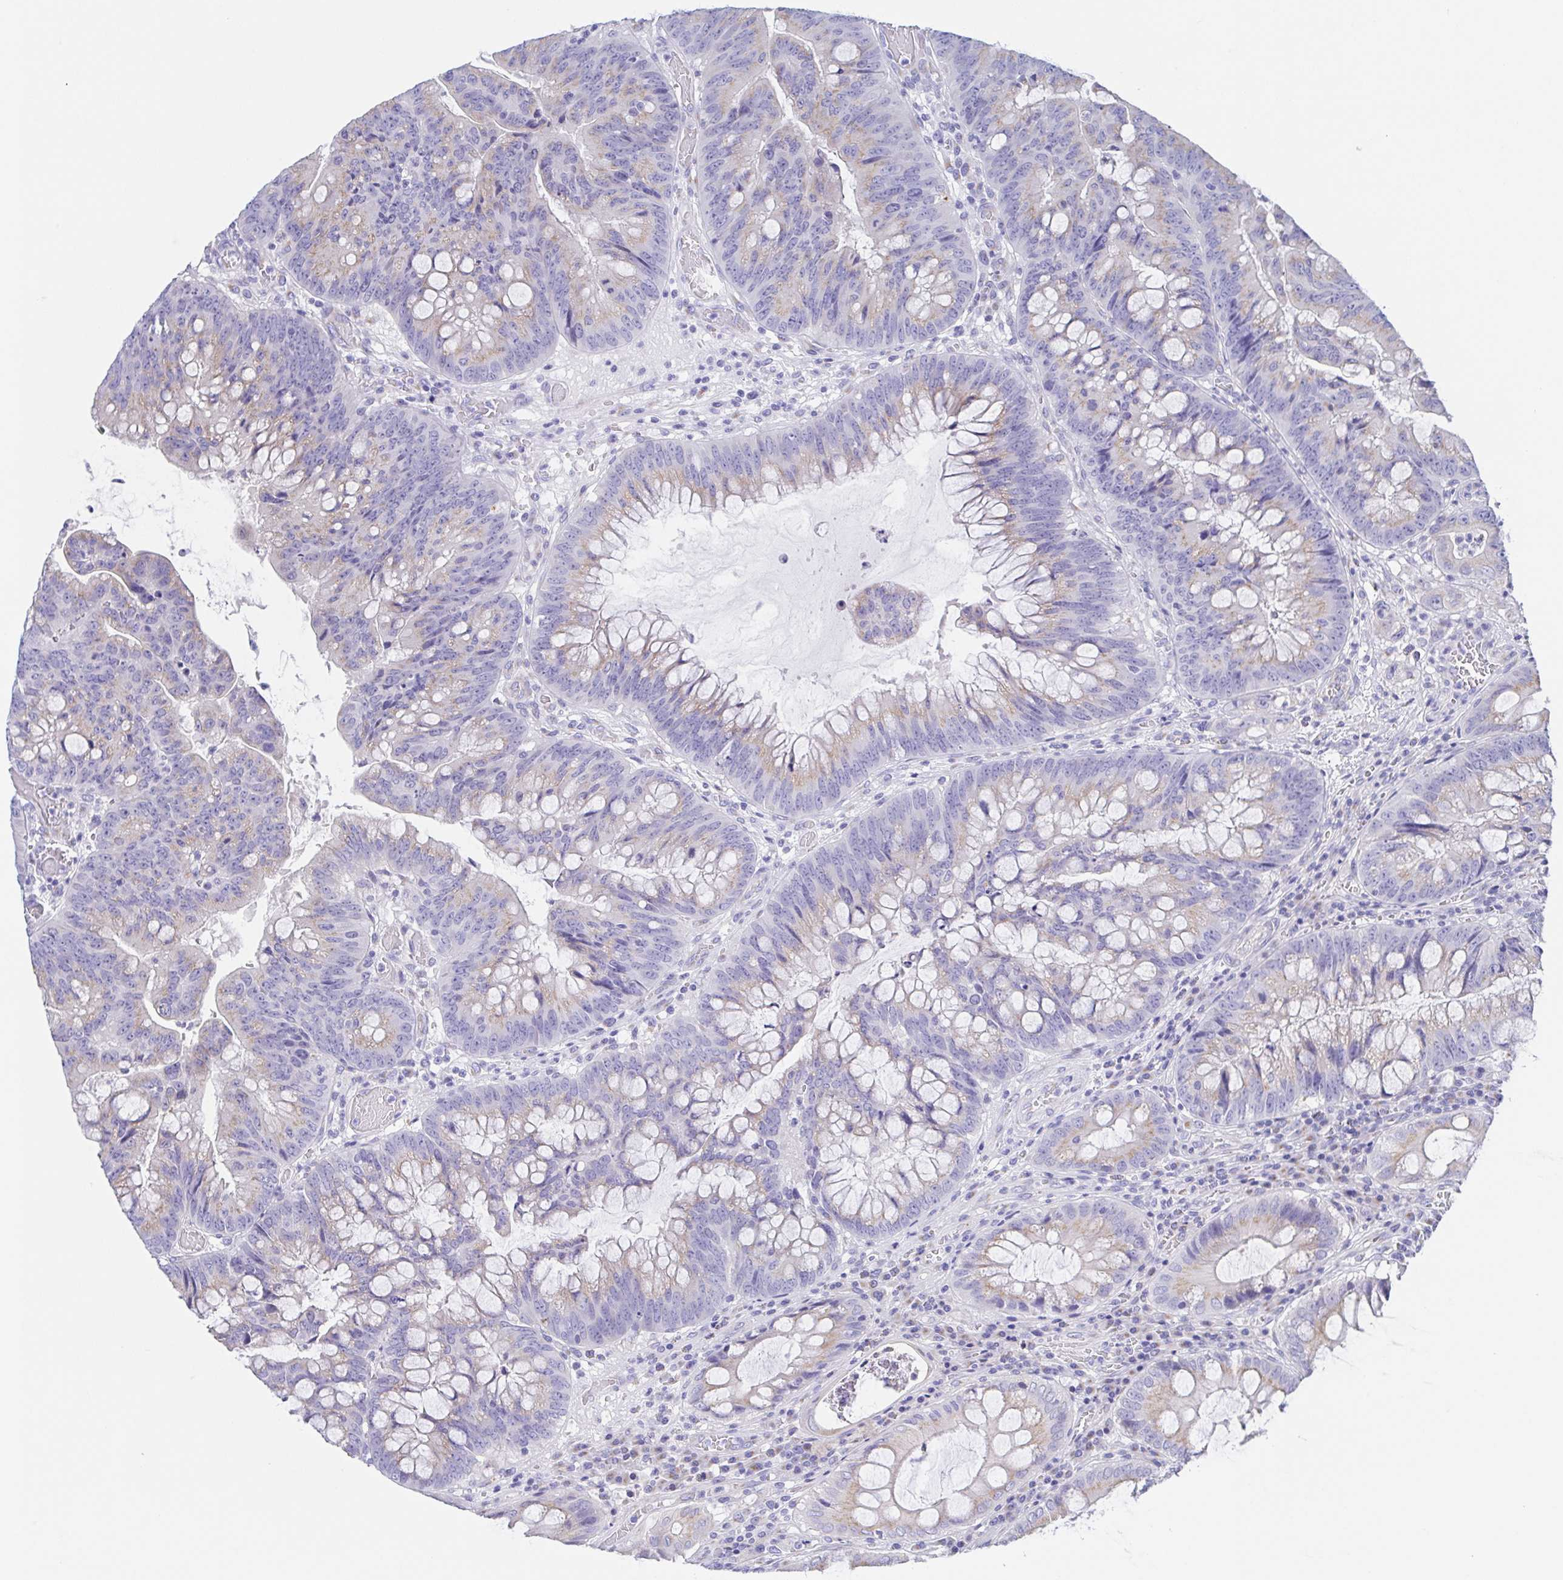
{"staining": {"intensity": "weak", "quantity": "25%-75%", "location": "cytoplasmic/membranous"}, "tissue": "colorectal cancer", "cell_type": "Tumor cells", "image_type": "cancer", "snomed": [{"axis": "morphology", "description": "Adenocarcinoma, NOS"}, {"axis": "topography", "description": "Colon"}], "caption": "Colorectal cancer (adenocarcinoma) stained with immunohistochemistry reveals weak cytoplasmic/membranous positivity in approximately 25%-75% of tumor cells.", "gene": "SCG3", "patient": {"sex": "male", "age": 62}}